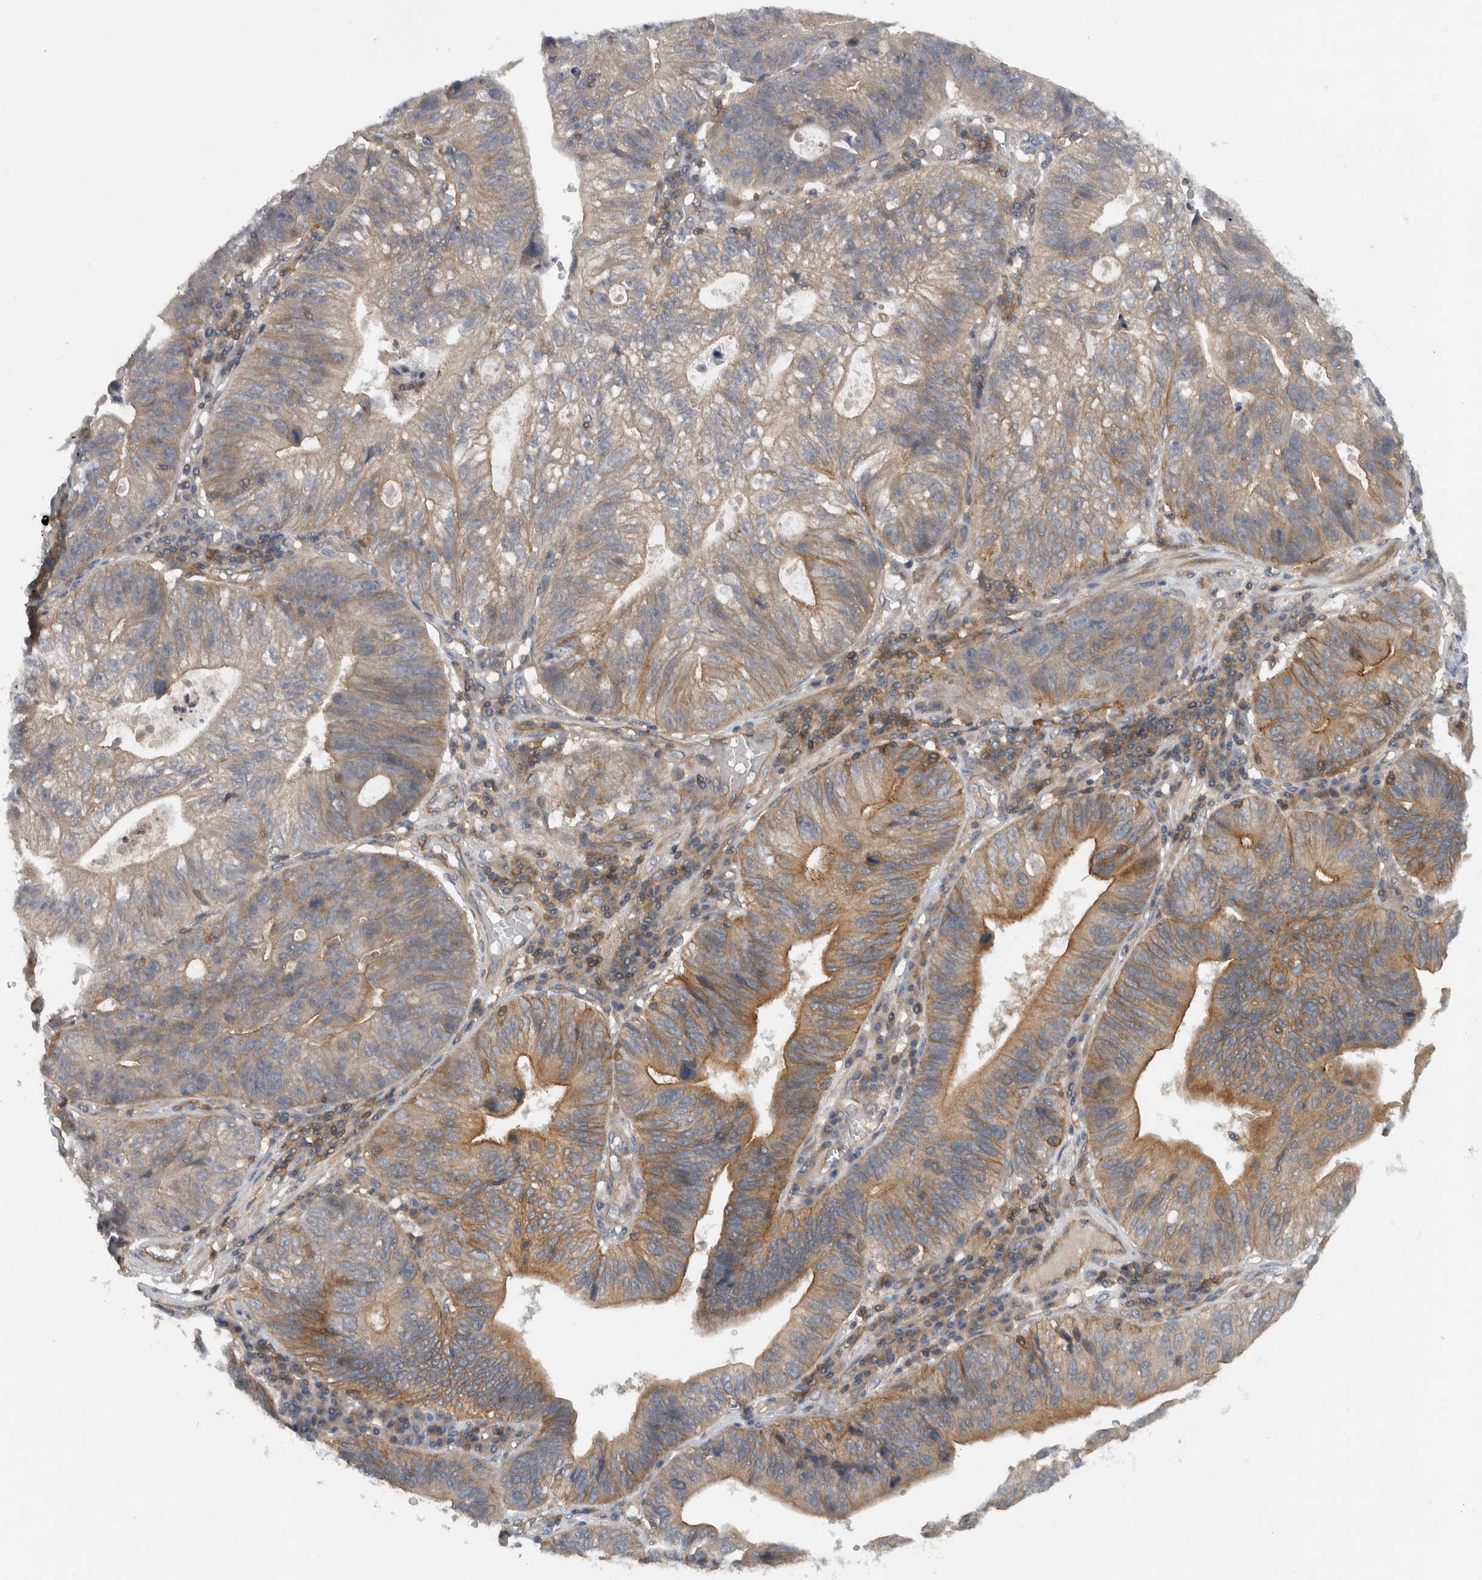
{"staining": {"intensity": "moderate", "quantity": "25%-75%", "location": "cytoplasmic/membranous"}, "tissue": "stomach cancer", "cell_type": "Tumor cells", "image_type": "cancer", "snomed": [{"axis": "morphology", "description": "Adenocarcinoma, NOS"}, {"axis": "topography", "description": "Stomach"}], "caption": "Immunohistochemistry image of stomach cancer stained for a protein (brown), which shows medium levels of moderate cytoplasmic/membranous positivity in about 25%-75% of tumor cells.", "gene": "SCARA5", "patient": {"sex": "male", "age": 59}}